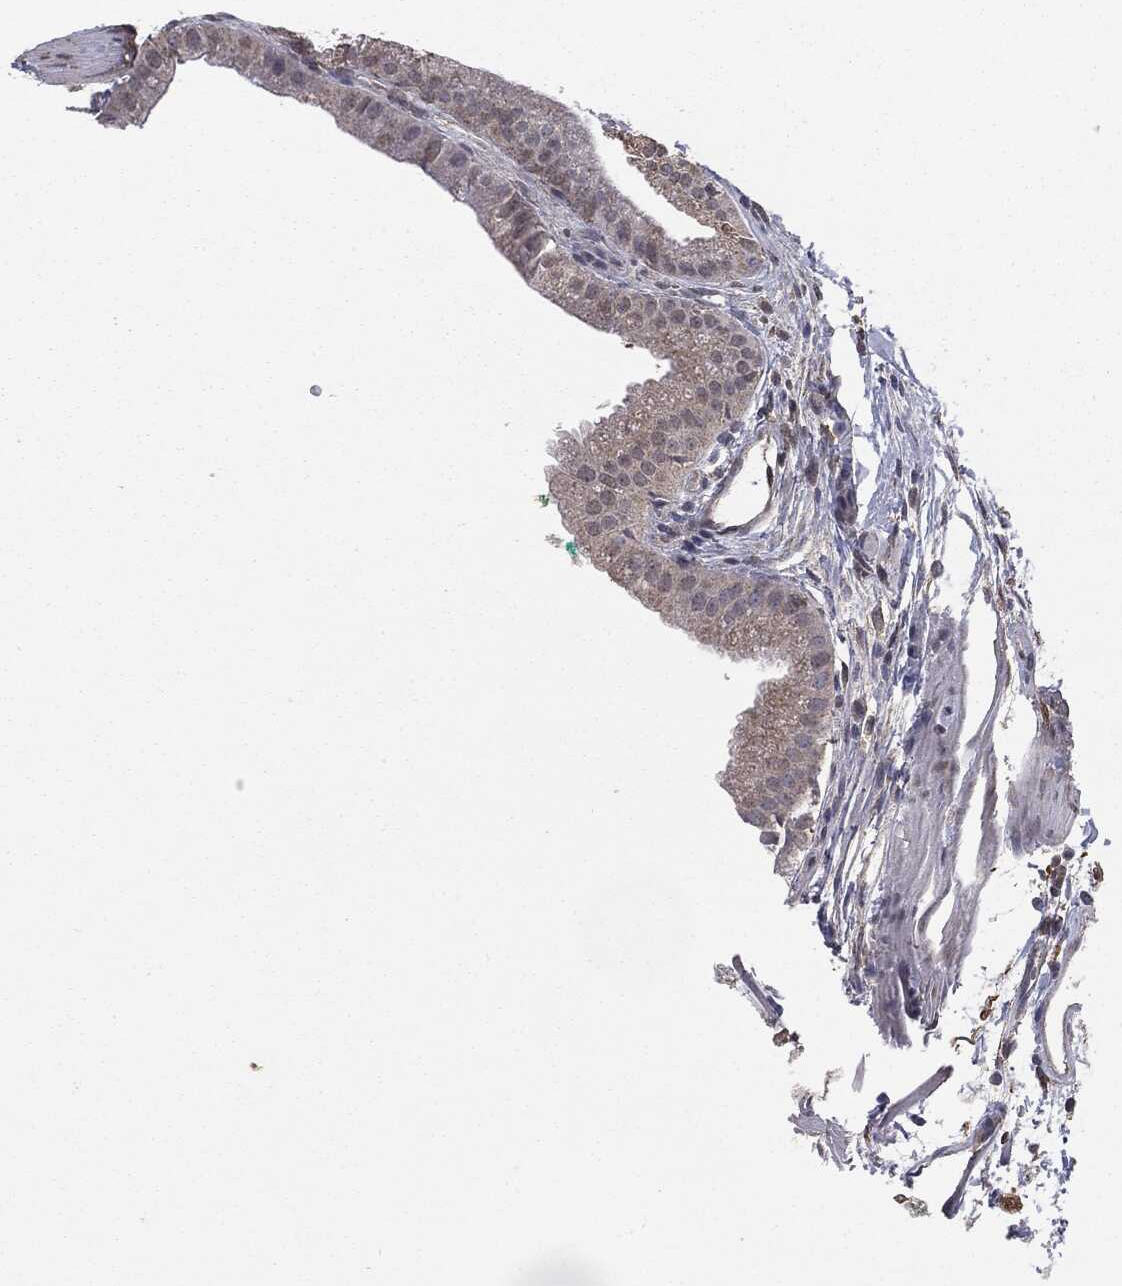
{"staining": {"intensity": "negative", "quantity": "none", "location": "none"}, "tissue": "gallbladder", "cell_type": "Glandular cells", "image_type": "normal", "snomed": [{"axis": "morphology", "description": "Normal tissue, NOS"}, {"axis": "topography", "description": "Gallbladder"}], "caption": "The IHC photomicrograph has no significant staining in glandular cells of gallbladder. (Stains: DAB IHC with hematoxylin counter stain, Microscopy: brightfield microscopy at high magnification).", "gene": "MTOR", "patient": {"sex": "male", "age": 67}}